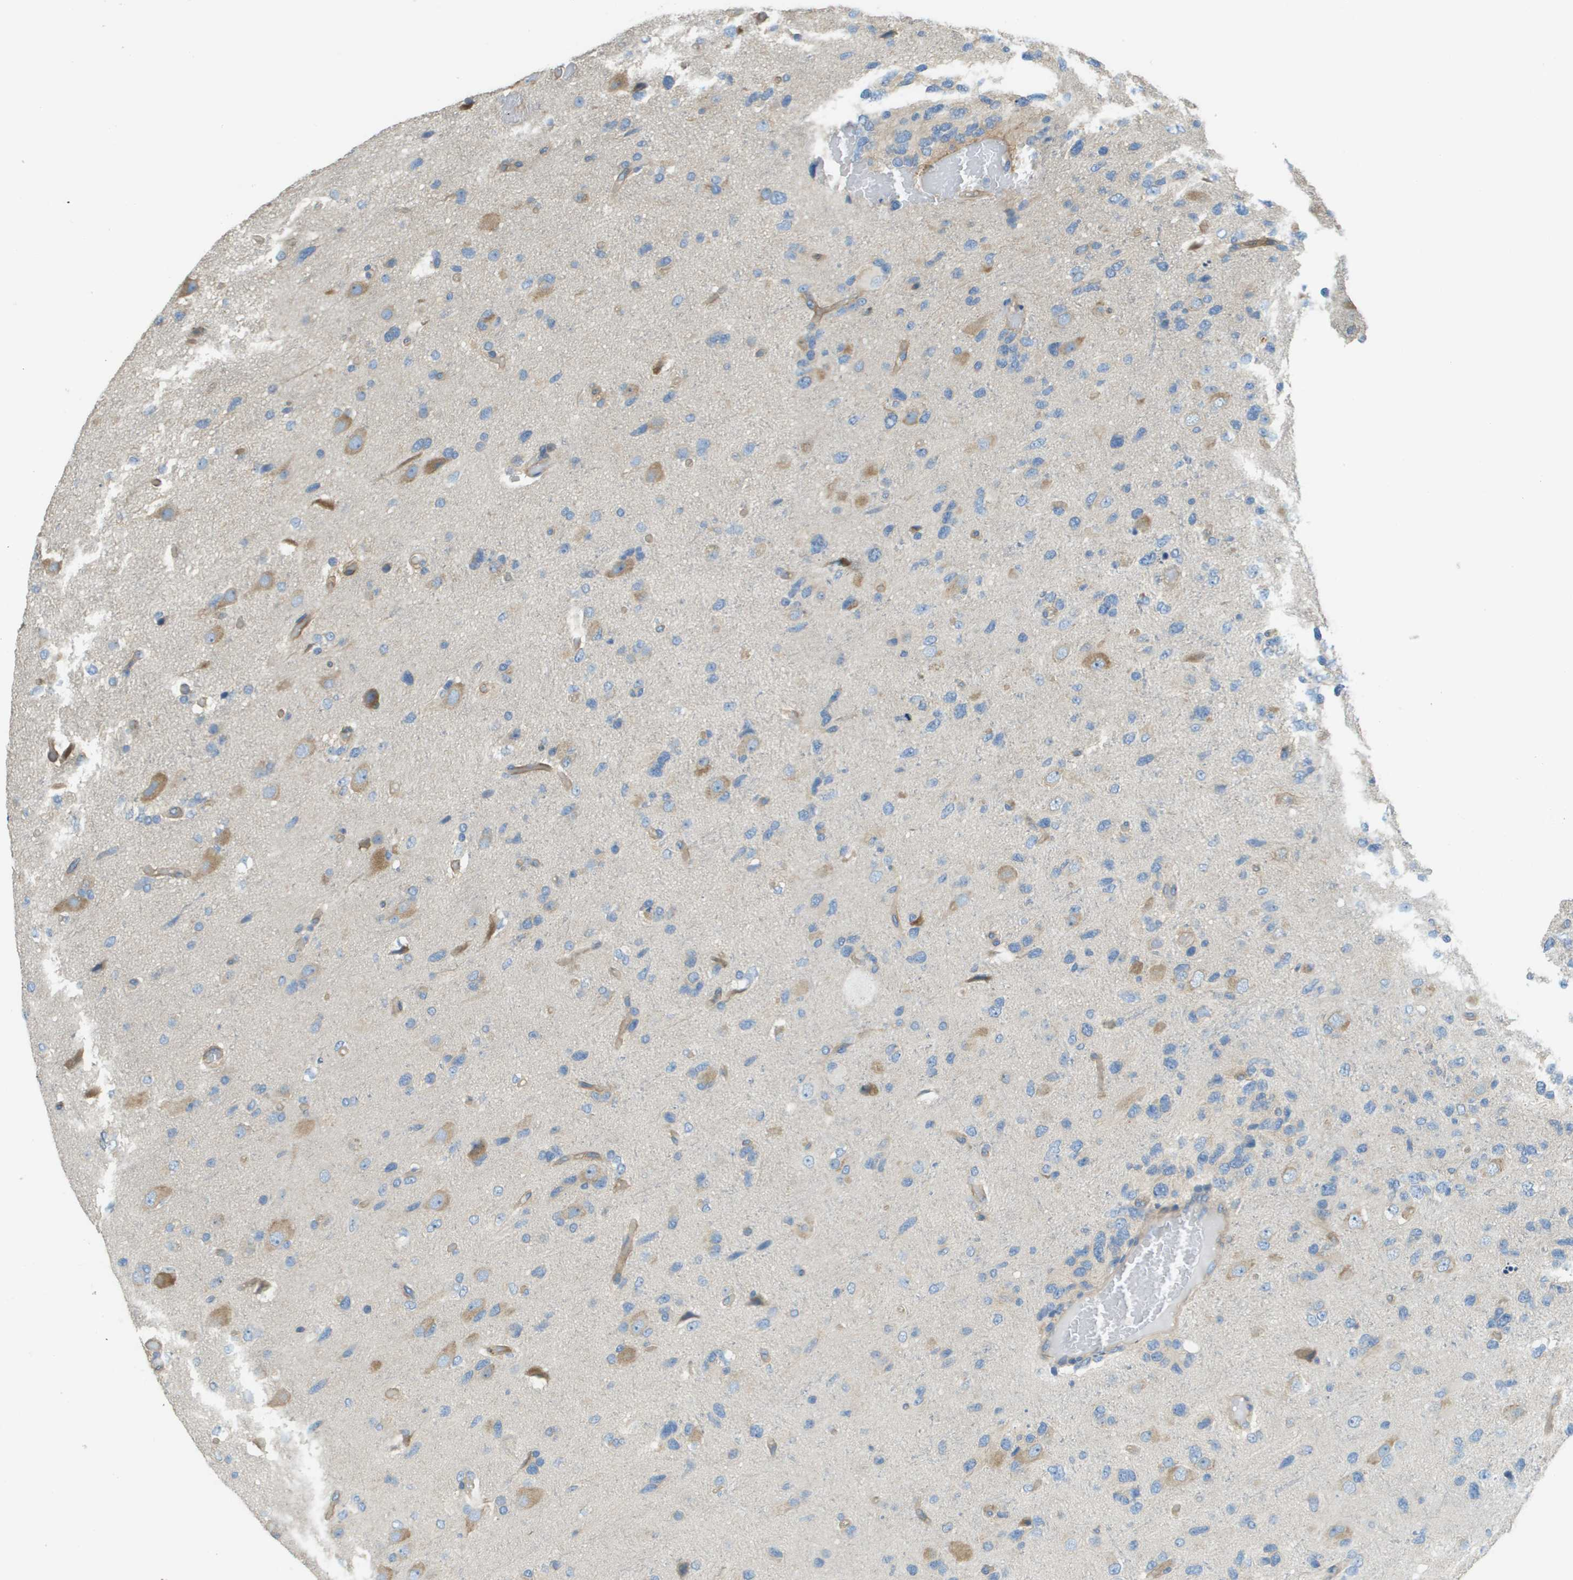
{"staining": {"intensity": "negative", "quantity": "none", "location": "none"}, "tissue": "glioma", "cell_type": "Tumor cells", "image_type": "cancer", "snomed": [{"axis": "morphology", "description": "Glioma, malignant, High grade"}, {"axis": "topography", "description": "Brain"}], "caption": "Immunohistochemistry (IHC) image of glioma stained for a protein (brown), which shows no expression in tumor cells.", "gene": "DNAJB11", "patient": {"sex": "female", "age": 58}}